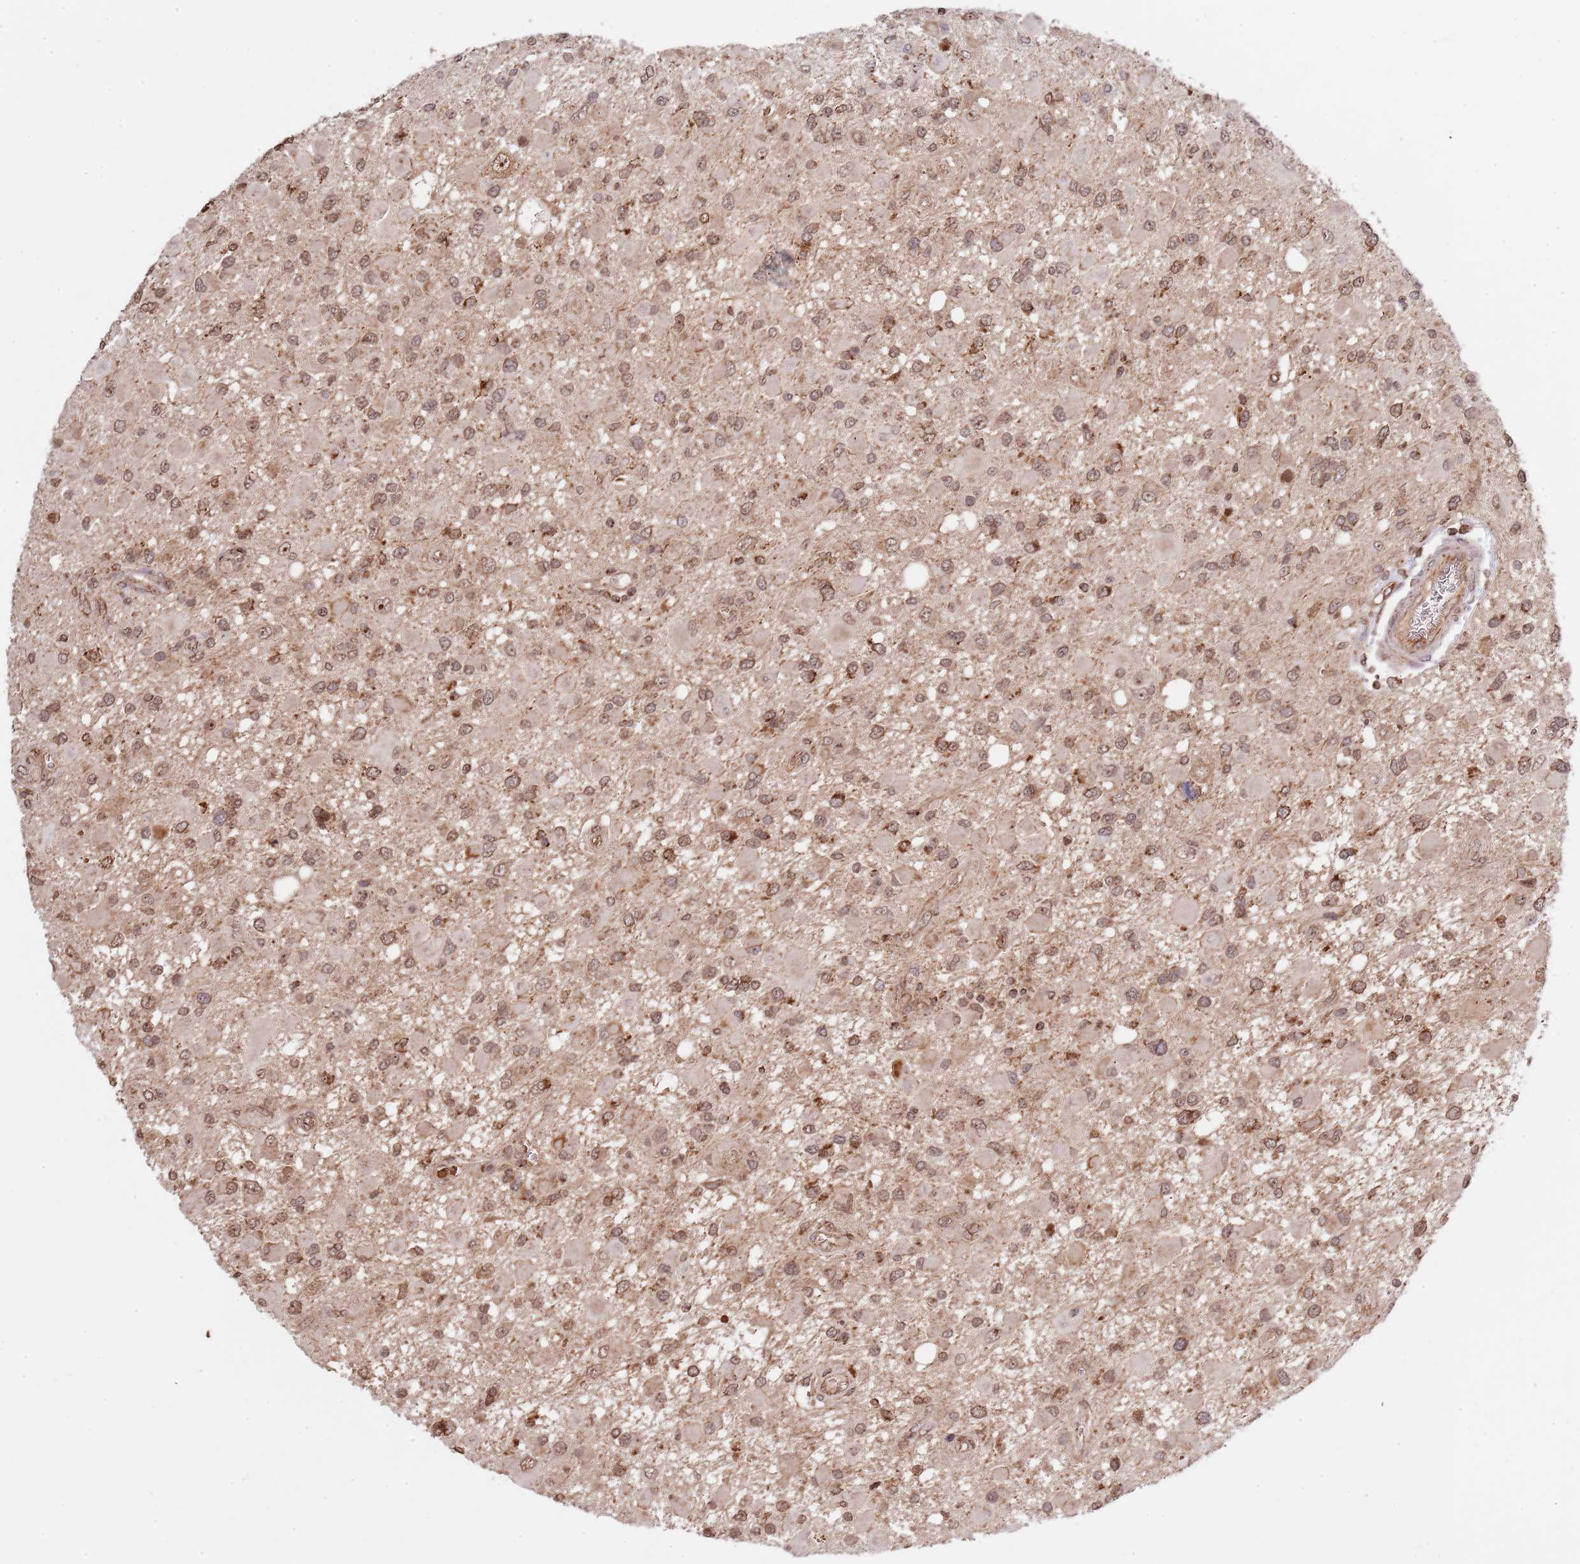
{"staining": {"intensity": "moderate", "quantity": "25%-75%", "location": "nuclear"}, "tissue": "glioma", "cell_type": "Tumor cells", "image_type": "cancer", "snomed": [{"axis": "morphology", "description": "Glioma, malignant, High grade"}, {"axis": "topography", "description": "Brain"}], "caption": "A brown stain highlights moderate nuclear positivity of a protein in human glioma tumor cells.", "gene": "DCHS1", "patient": {"sex": "male", "age": 53}}